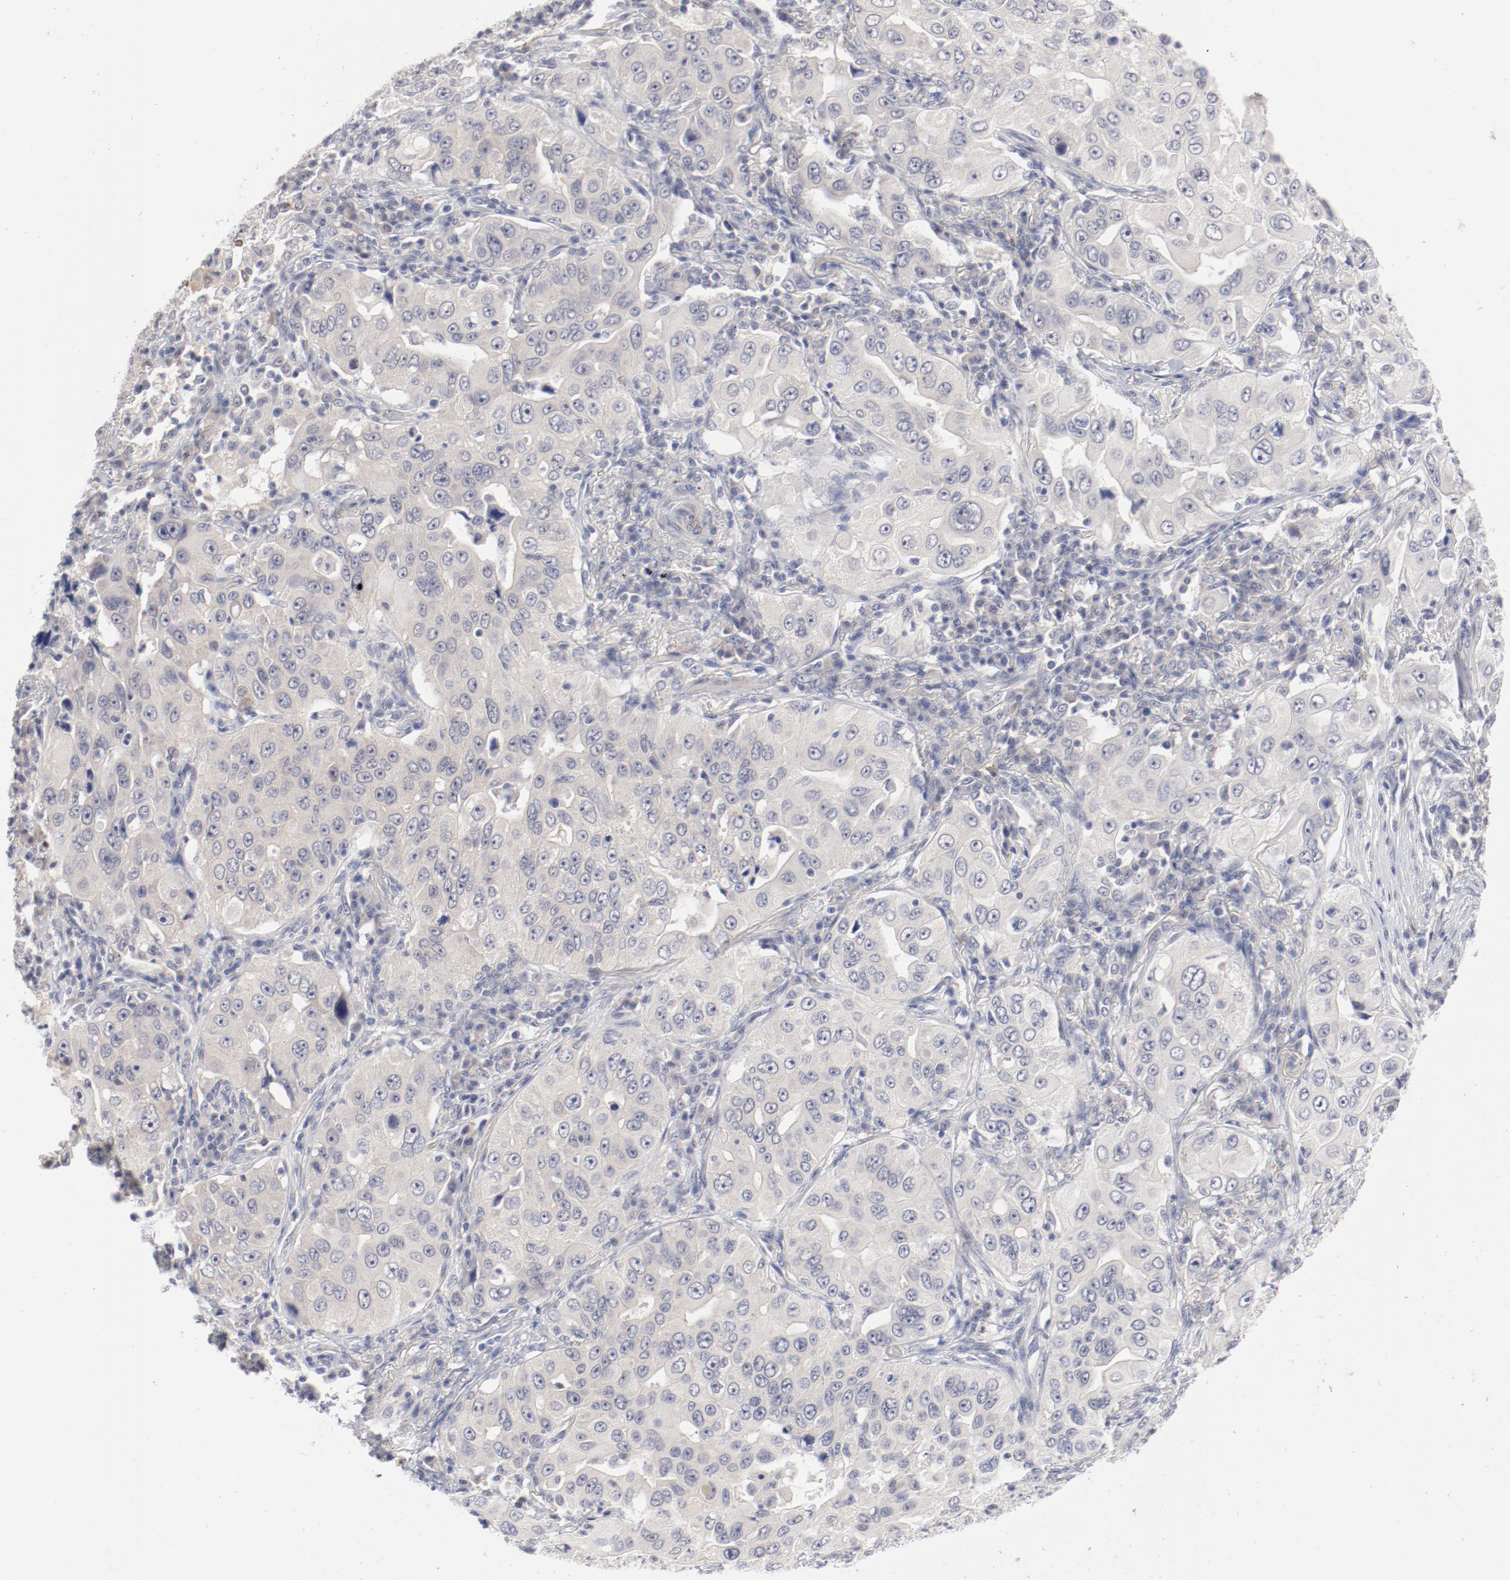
{"staining": {"intensity": "weak", "quantity": "25%-75%", "location": "cytoplasmic/membranous"}, "tissue": "lung cancer", "cell_type": "Tumor cells", "image_type": "cancer", "snomed": [{"axis": "morphology", "description": "Adenocarcinoma, NOS"}, {"axis": "topography", "description": "Lung"}], "caption": "Tumor cells exhibit weak cytoplasmic/membranous expression in about 25%-75% of cells in lung adenocarcinoma. (DAB (3,3'-diaminobenzidine) = brown stain, brightfield microscopy at high magnification).", "gene": "SH3BGR", "patient": {"sex": "male", "age": 84}}